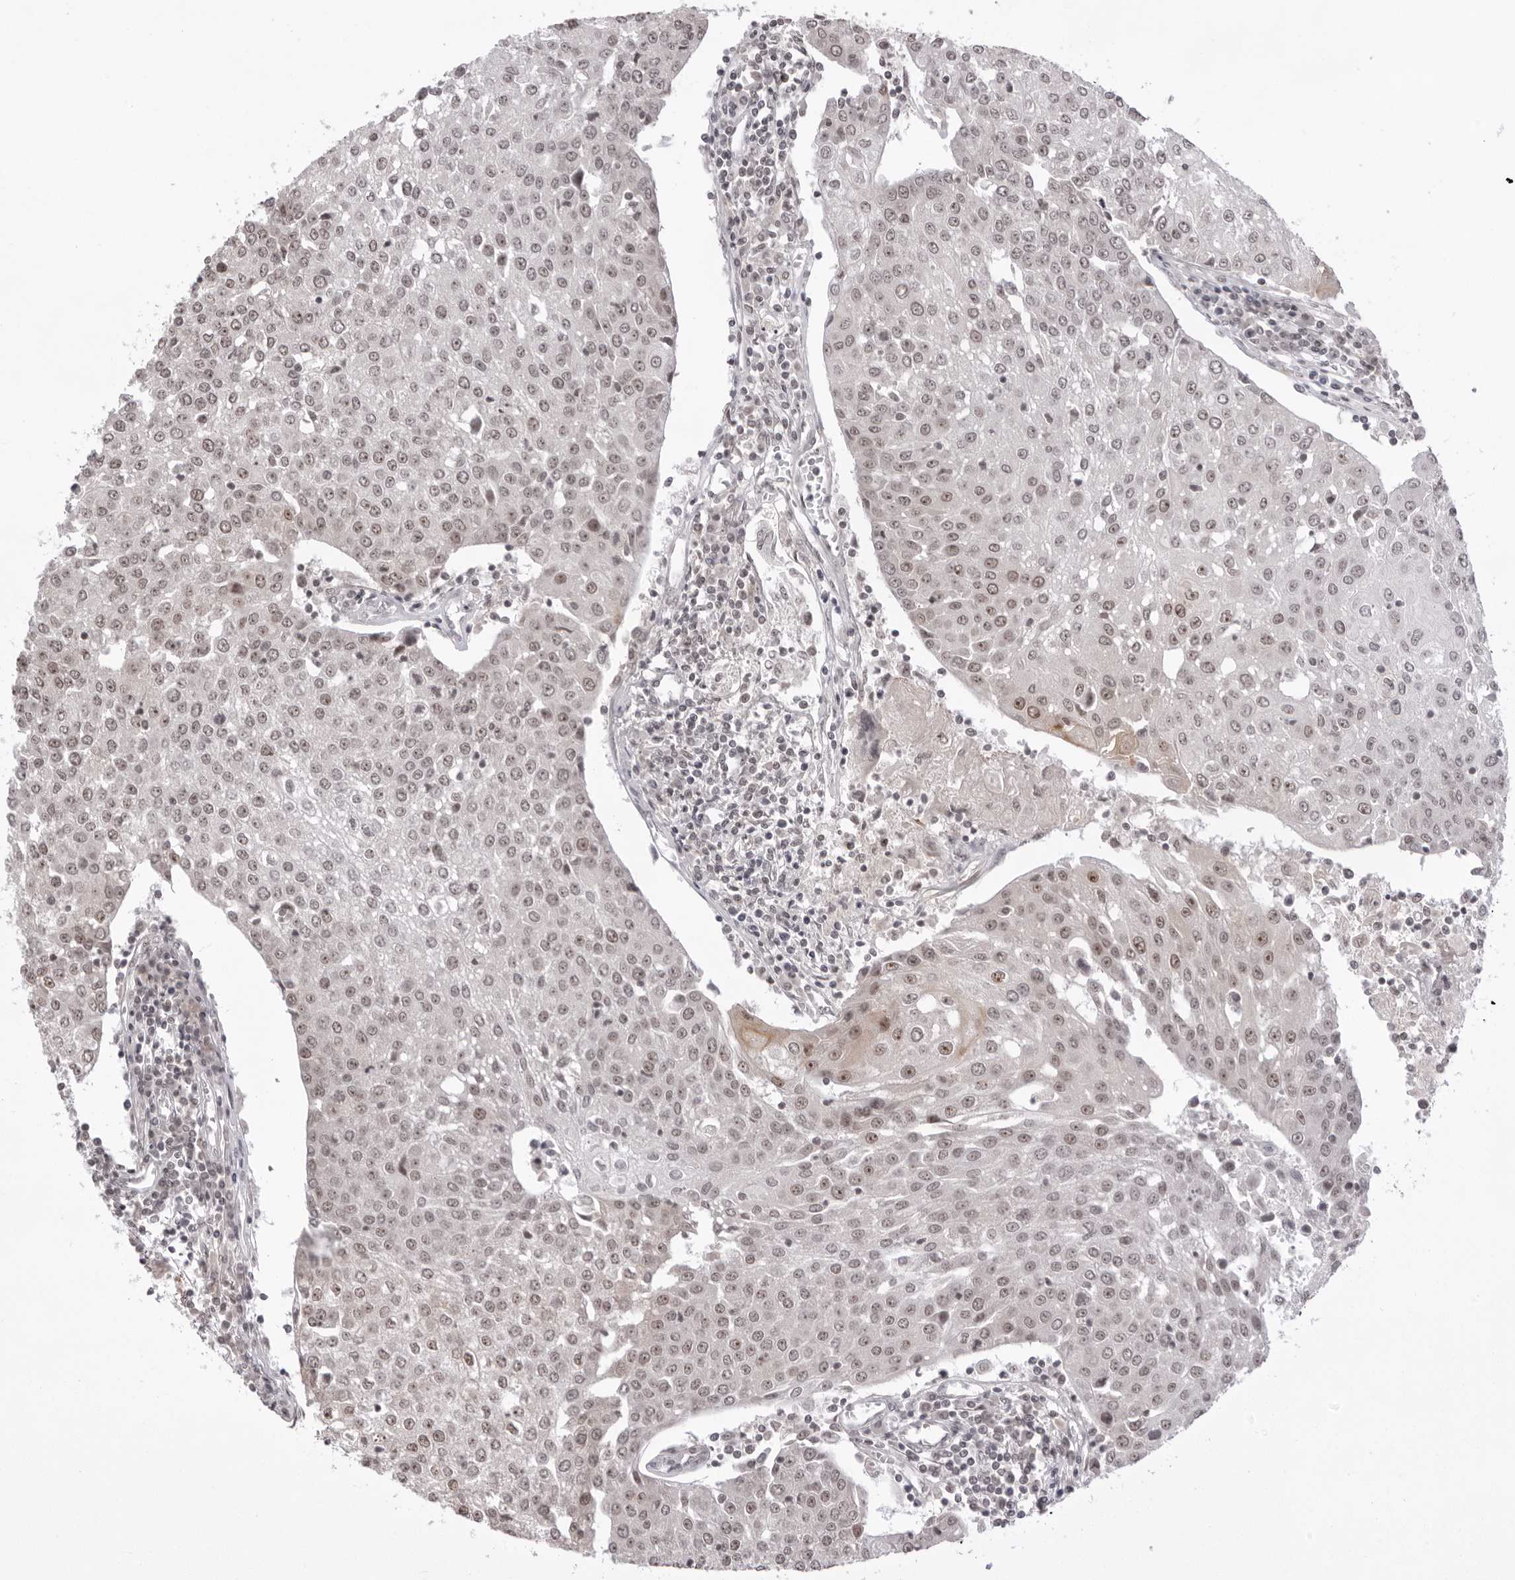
{"staining": {"intensity": "moderate", "quantity": "<25%", "location": "cytoplasmic/membranous,nuclear"}, "tissue": "urothelial cancer", "cell_type": "Tumor cells", "image_type": "cancer", "snomed": [{"axis": "morphology", "description": "Urothelial carcinoma, High grade"}, {"axis": "topography", "description": "Urinary bladder"}], "caption": "This is a photomicrograph of immunohistochemistry (IHC) staining of urothelial carcinoma (high-grade), which shows moderate staining in the cytoplasmic/membranous and nuclear of tumor cells.", "gene": "EXOSC10", "patient": {"sex": "female", "age": 85}}